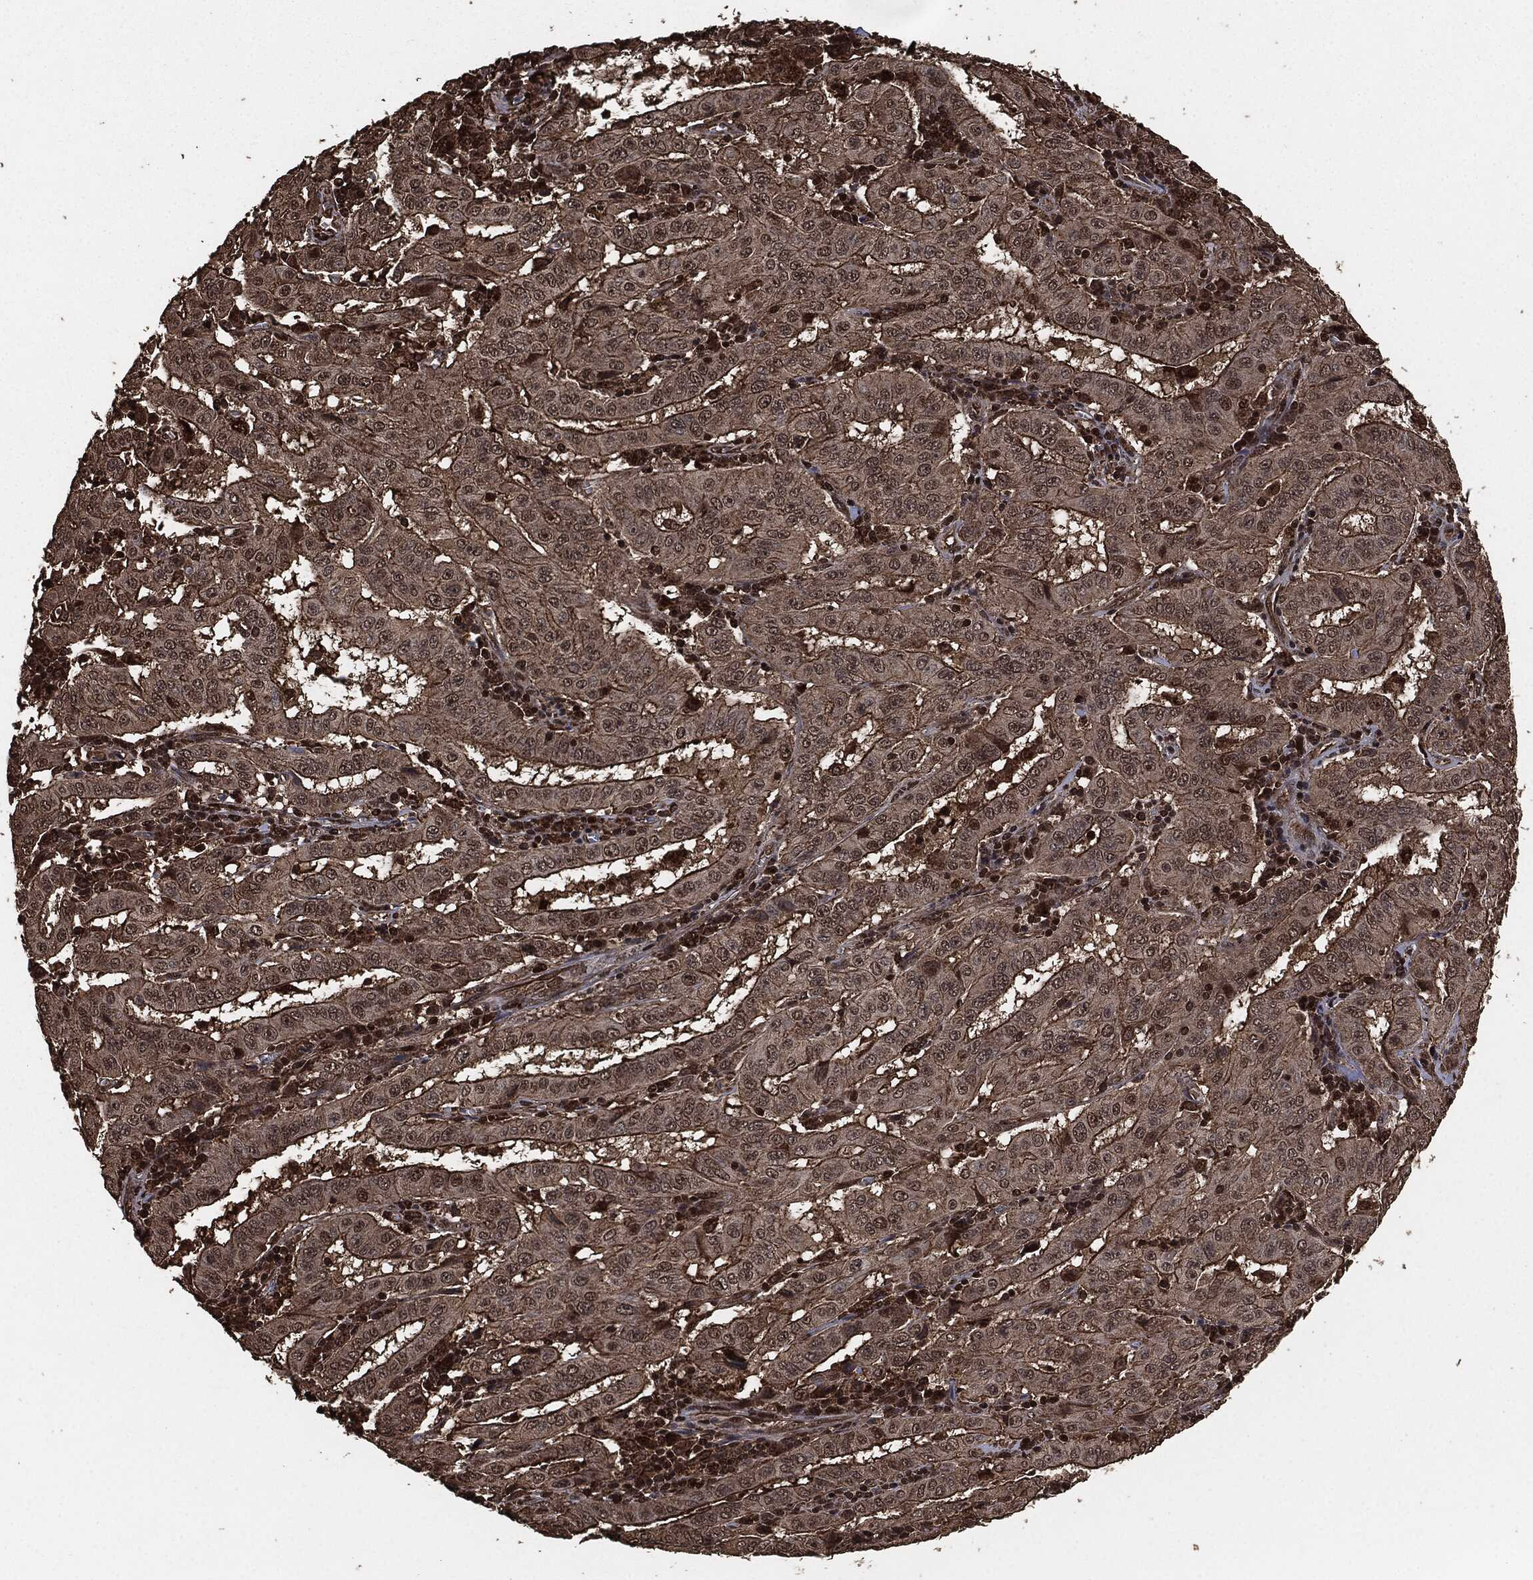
{"staining": {"intensity": "strong", "quantity": "25%-75%", "location": "cytoplasmic/membranous"}, "tissue": "pancreatic cancer", "cell_type": "Tumor cells", "image_type": "cancer", "snomed": [{"axis": "morphology", "description": "Adenocarcinoma, NOS"}, {"axis": "topography", "description": "Pancreas"}], "caption": "Tumor cells display strong cytoplasmic/membranous positivity in about 25%-75% of cells in adenocarcinoma (pancreatic).", "gene": "EGFR", "patient": {"sex": "male", "age": 63}}